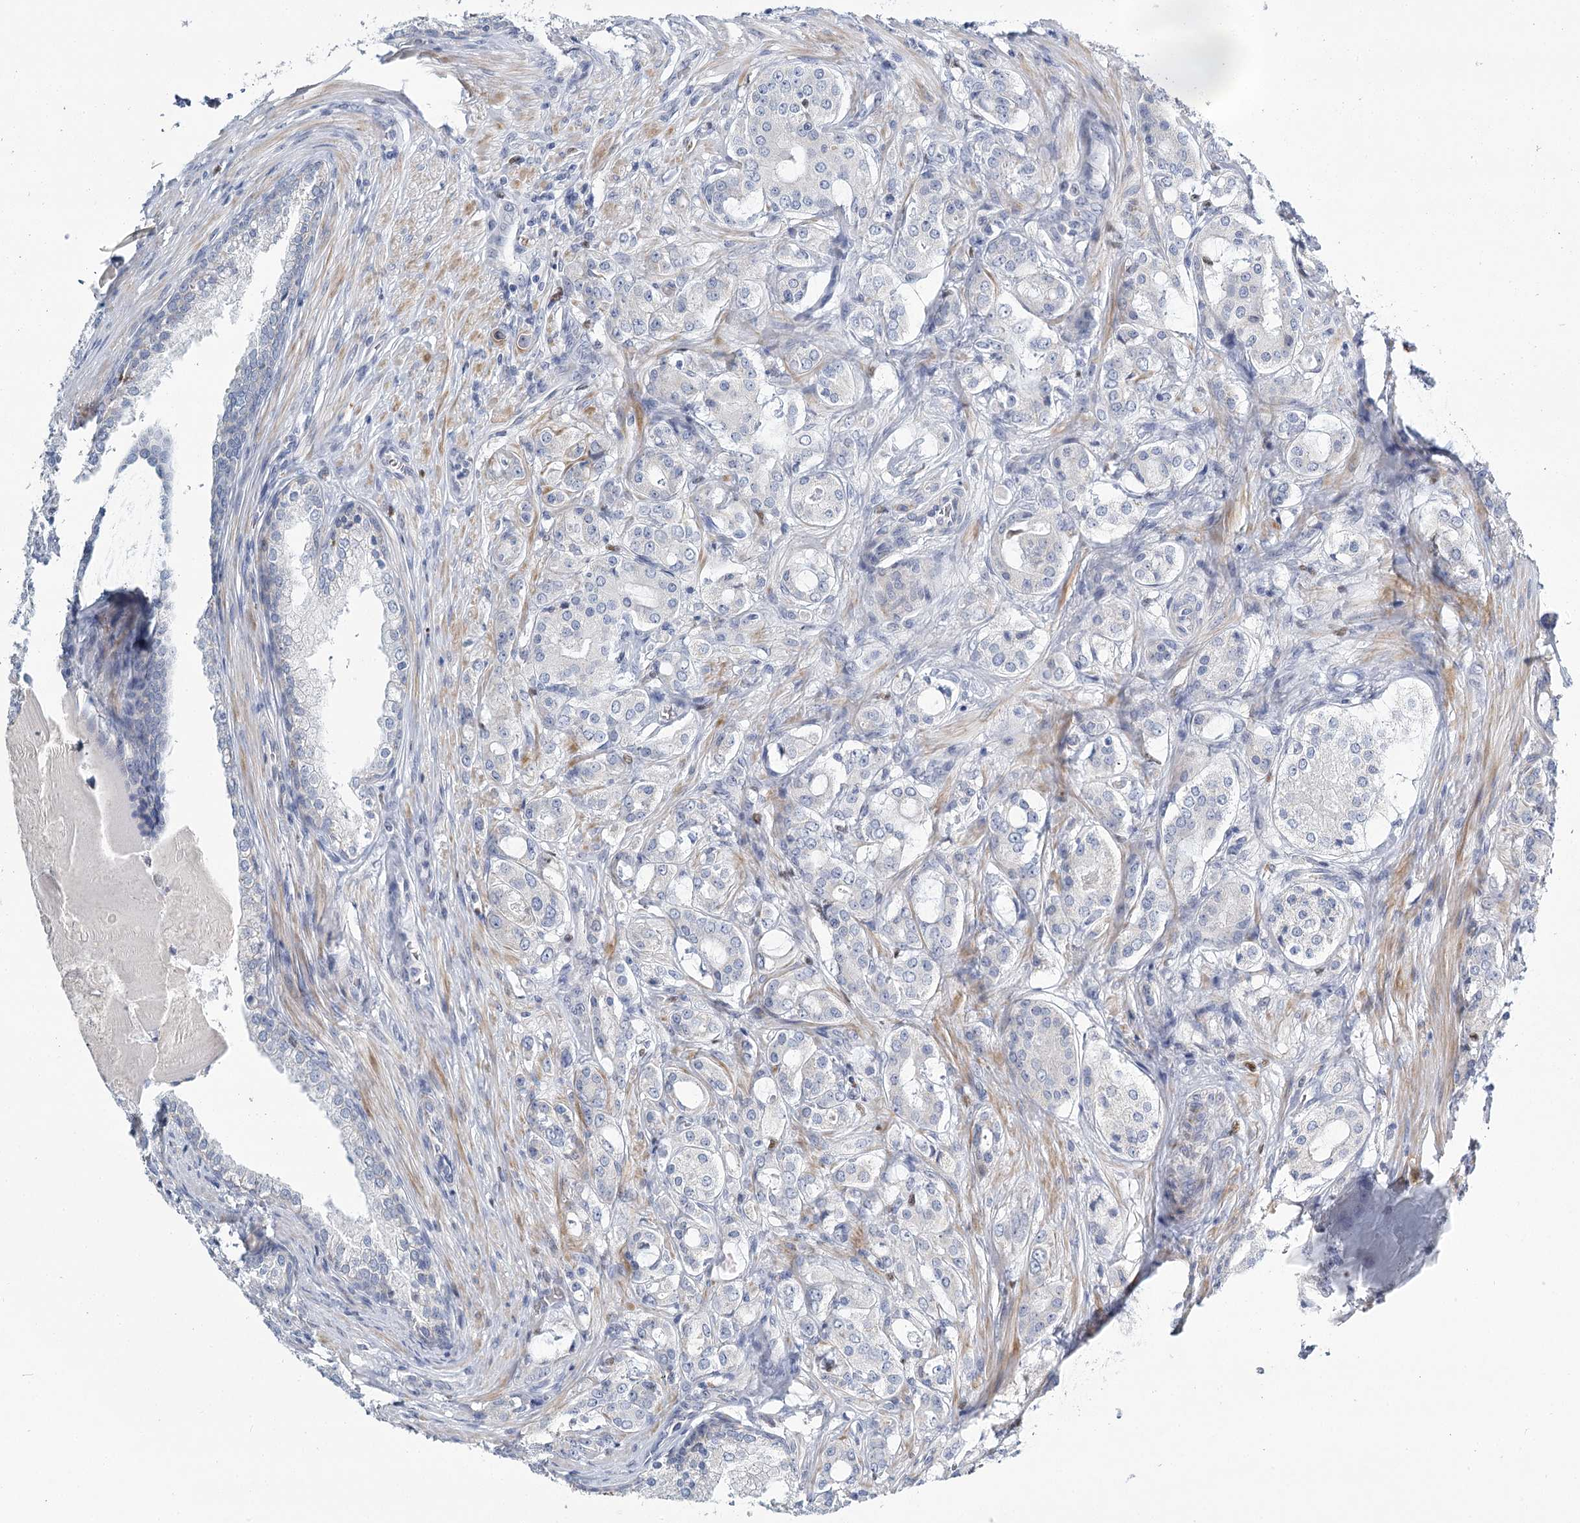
{"staining": {"intensity": "negative", "quantity": "none", "location": "none"}, "tissue": "prostate cancer", "cell_type": "Tumor cells", "image_type": "cancer", "snomed": [{"axis": "morphology", "description": "Adenocarcinoma, High grade"}, {"axis": "topography", "description": "Prostate"}], "caption": "Tumor cells show no significant staining in prostate high-grade adenocarcinoma. (Brightfield microscopy of DAB (3,3'-diaminobenzidine) IHC at high magnification).", "gene": "IGSF3", "patient": {"sex": "male", "age": 63}}